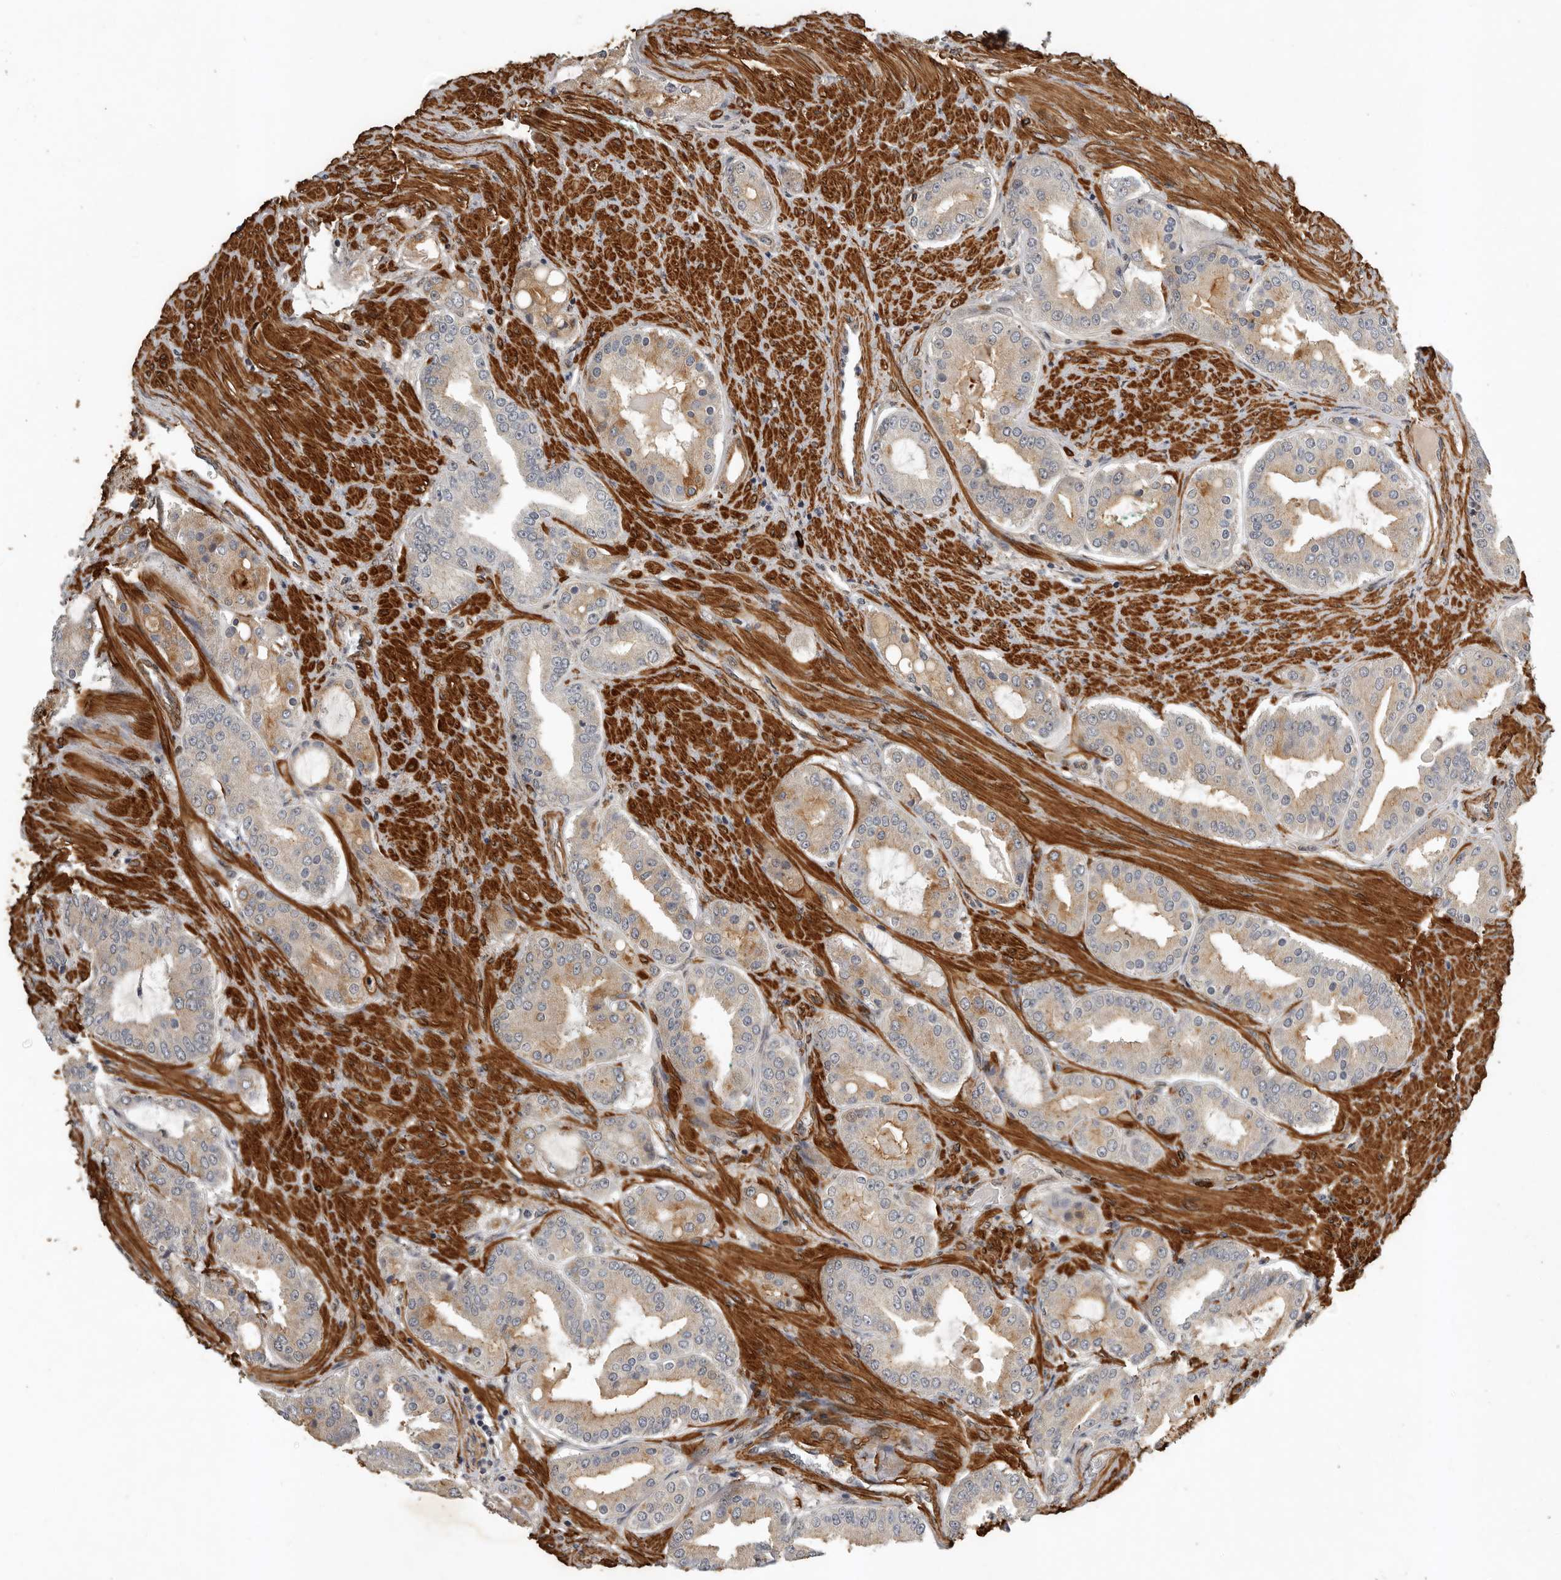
{"staining": {"intensity": "weak", "quantity": "25%-75%", "location": "cytoplasmic/membranous"}, "tissue": "prostate cancer", "cell_type": "Tumor cells", "image_type": "cancer", "snomed": [{"axis": "morphology", "description": "Adenocarcinoma, High grade"}, {"axis": "topography", "description": "Prostate"}], "caption": "Immunohistochemistry of human adenocarcinoma (high-grade) (prostate) exhibits low levels of weak cytoplasmic/membranous expression in about 25%-75% of tumor cells.", "gene": "RNF157", "patient": {"sex": "male", "age": 60}}